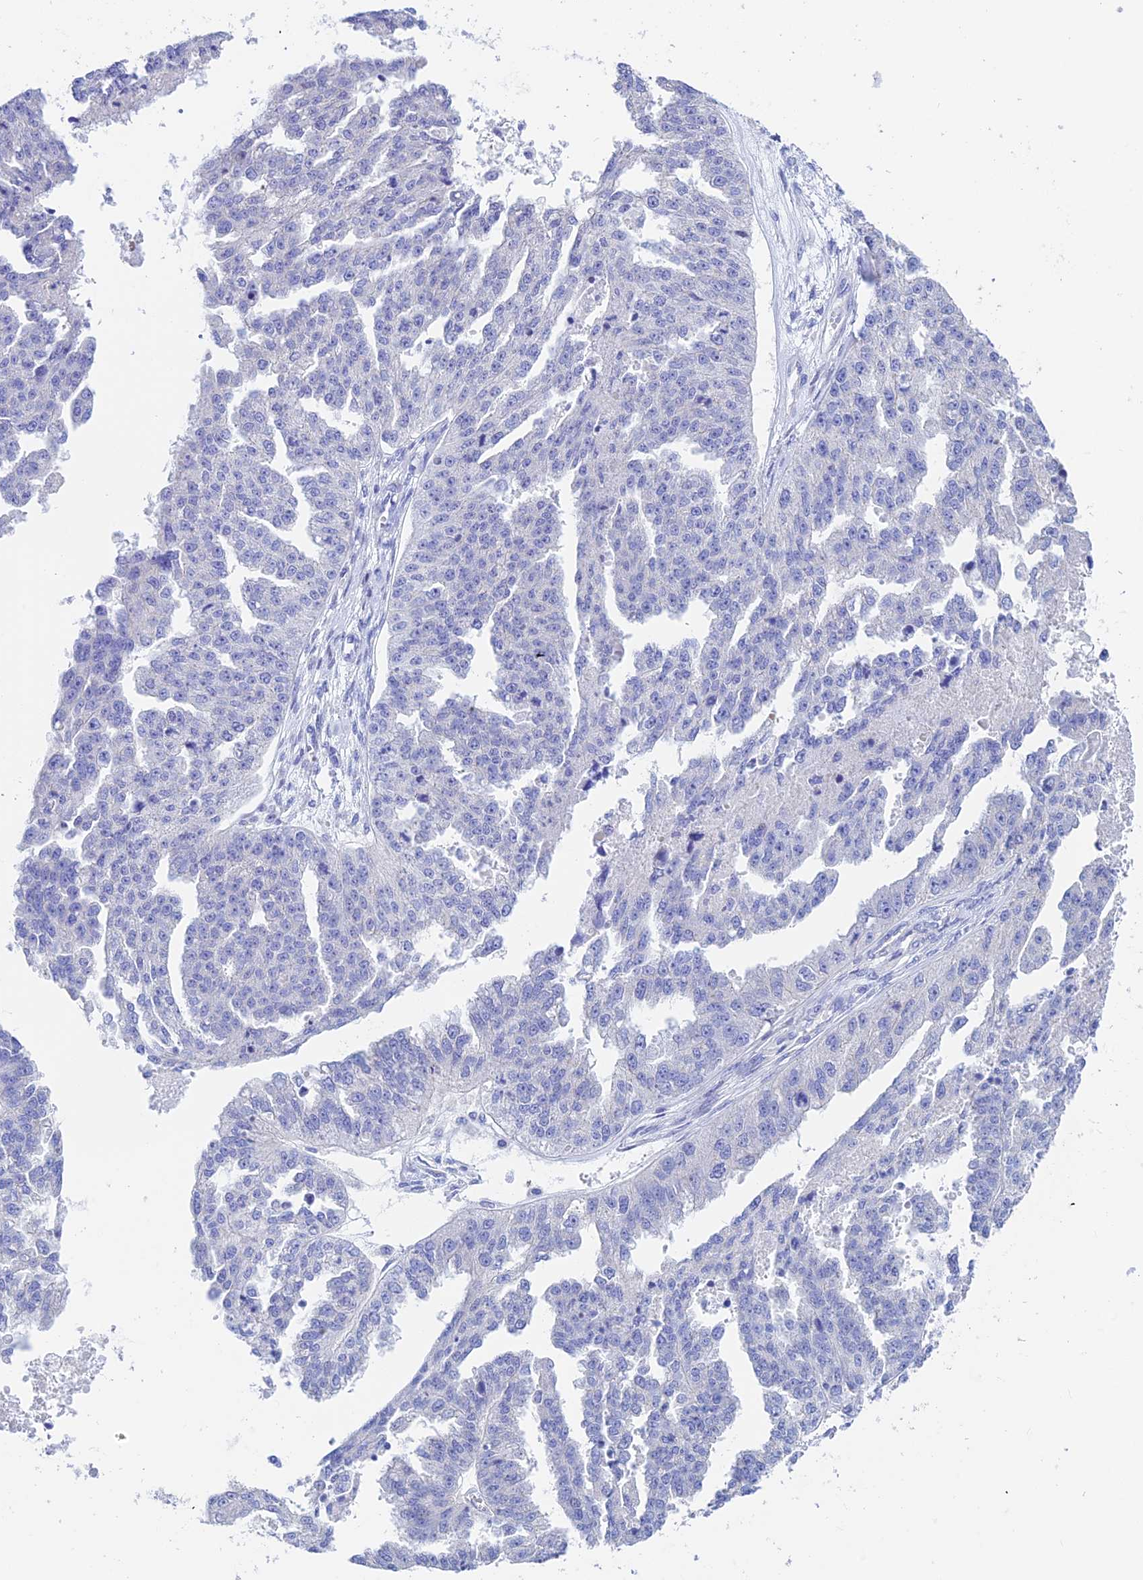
{"staining": {"intensity": "negative", "quantity": "none", "location": "none"}, "tissue": "ovarian cancer", "cell_type": "Tumor cells", "image_type": "cancer", "snomed": [{"axis": "morphology", "description": "Cystadenocarcinoma, serous, NOS"}, {"axis": "topography", "description": "Ovary"}], "caption": "Immunohistochemical staining of ovarian serous cystadenocarcinoma displays no significant positivity in tumor cells. (DAB immunohistochemistry, high magnification).", "gene": "PRIM1", "patient": {"sex": "female", "age": 58}}